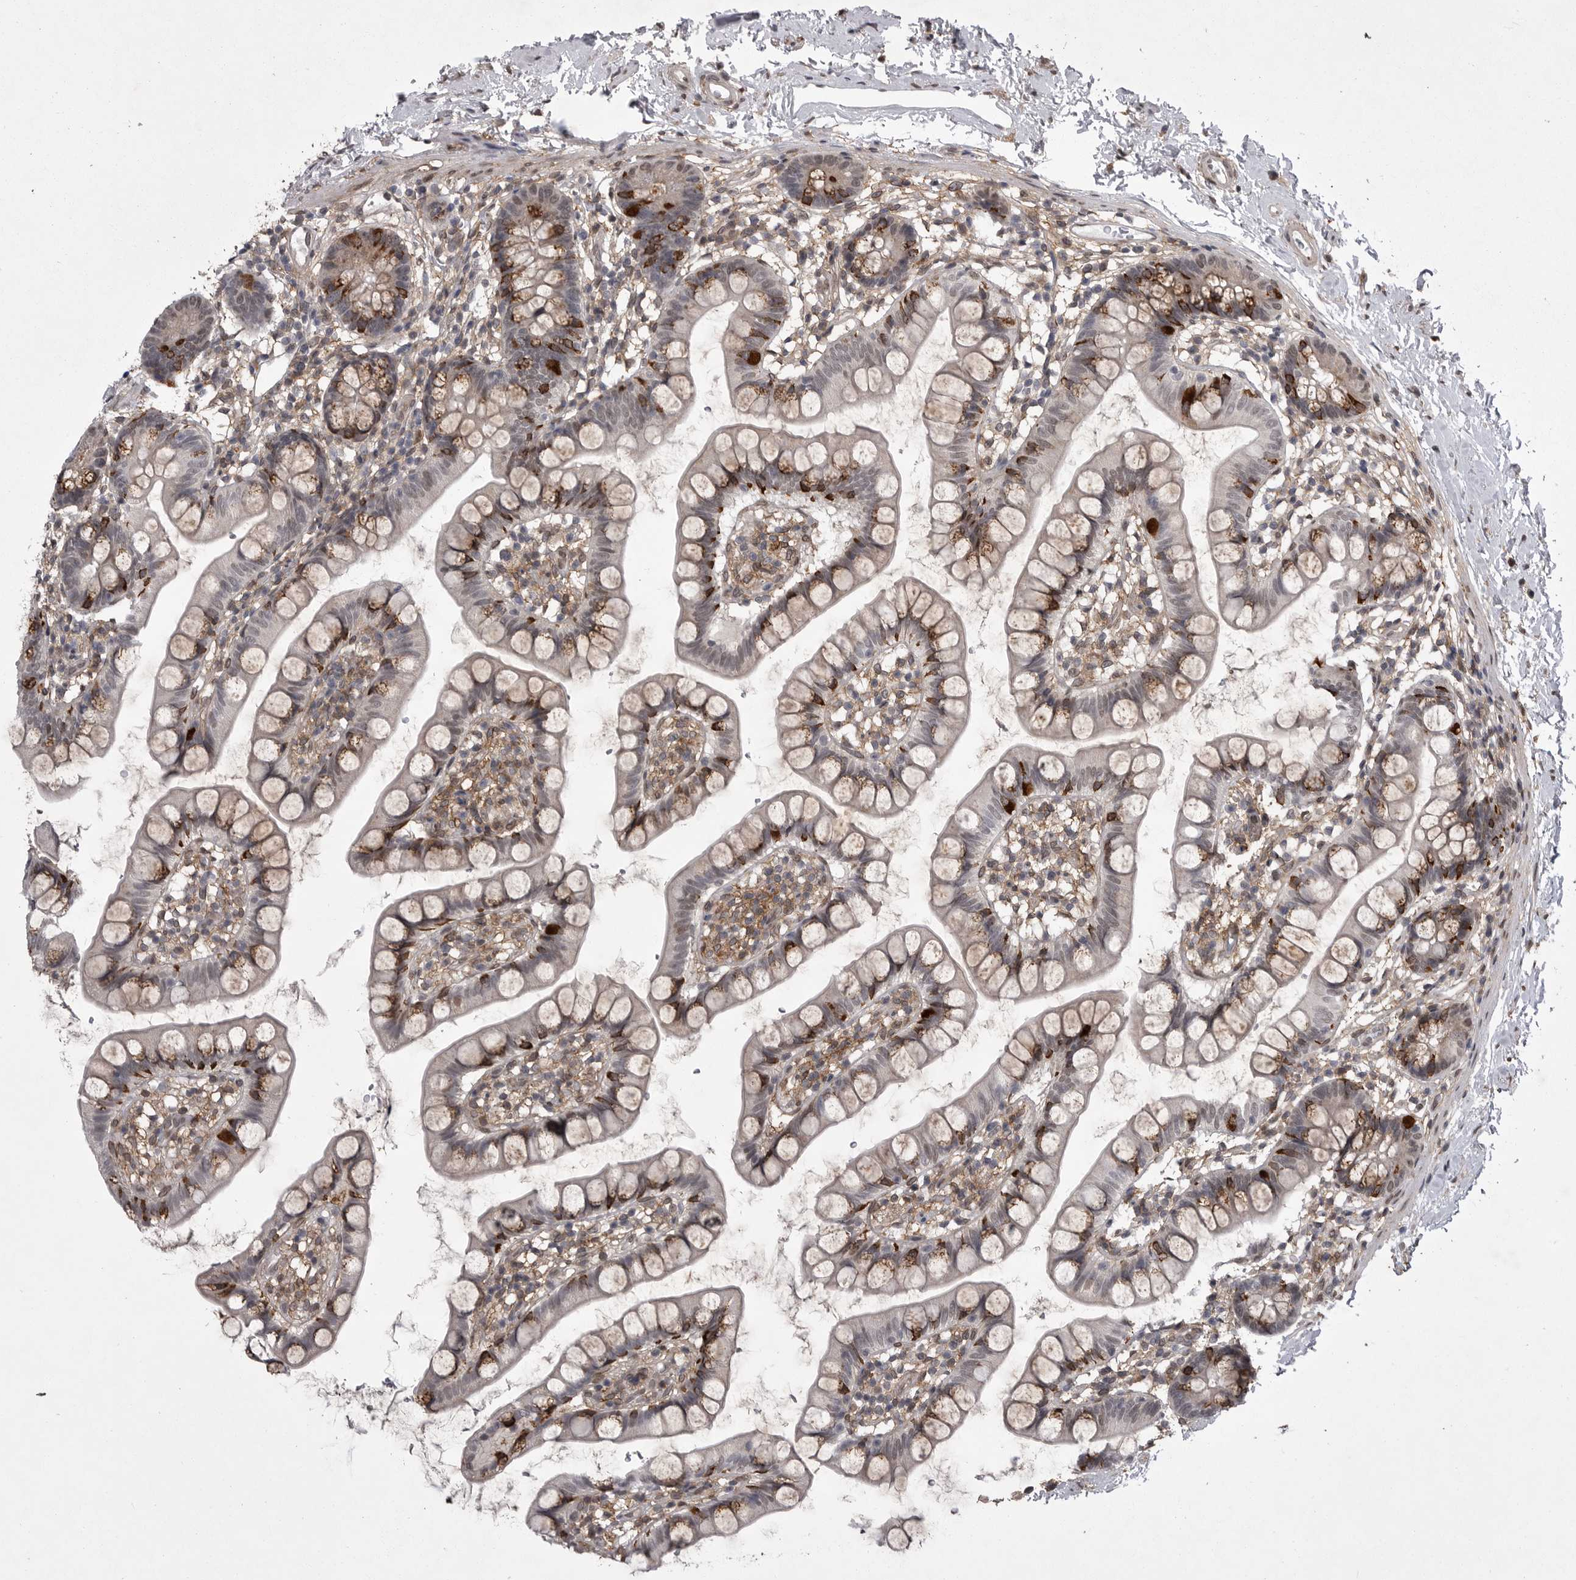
{"staining": {"intensity": "moderate", "quantity": "25%-75%", "location": "cytoplasmic/membranous"}, "tissue": "small intestine", "cell_type": "Glandular cells", "image_type": "normal", "snomed": [{"axis": "morphology", "description": "Normal tissue, NOS"}, {"axis": "topography", "description": "Small intestine"}], "caption": "Immunohistochemical staining of benign human small intestine reveals moderate cytoplasmic/membranous protein staining in approximately 25%-75% of glandular cells.", "gene": "ABL1", "patient": {"sex": "female", "age": 84}}